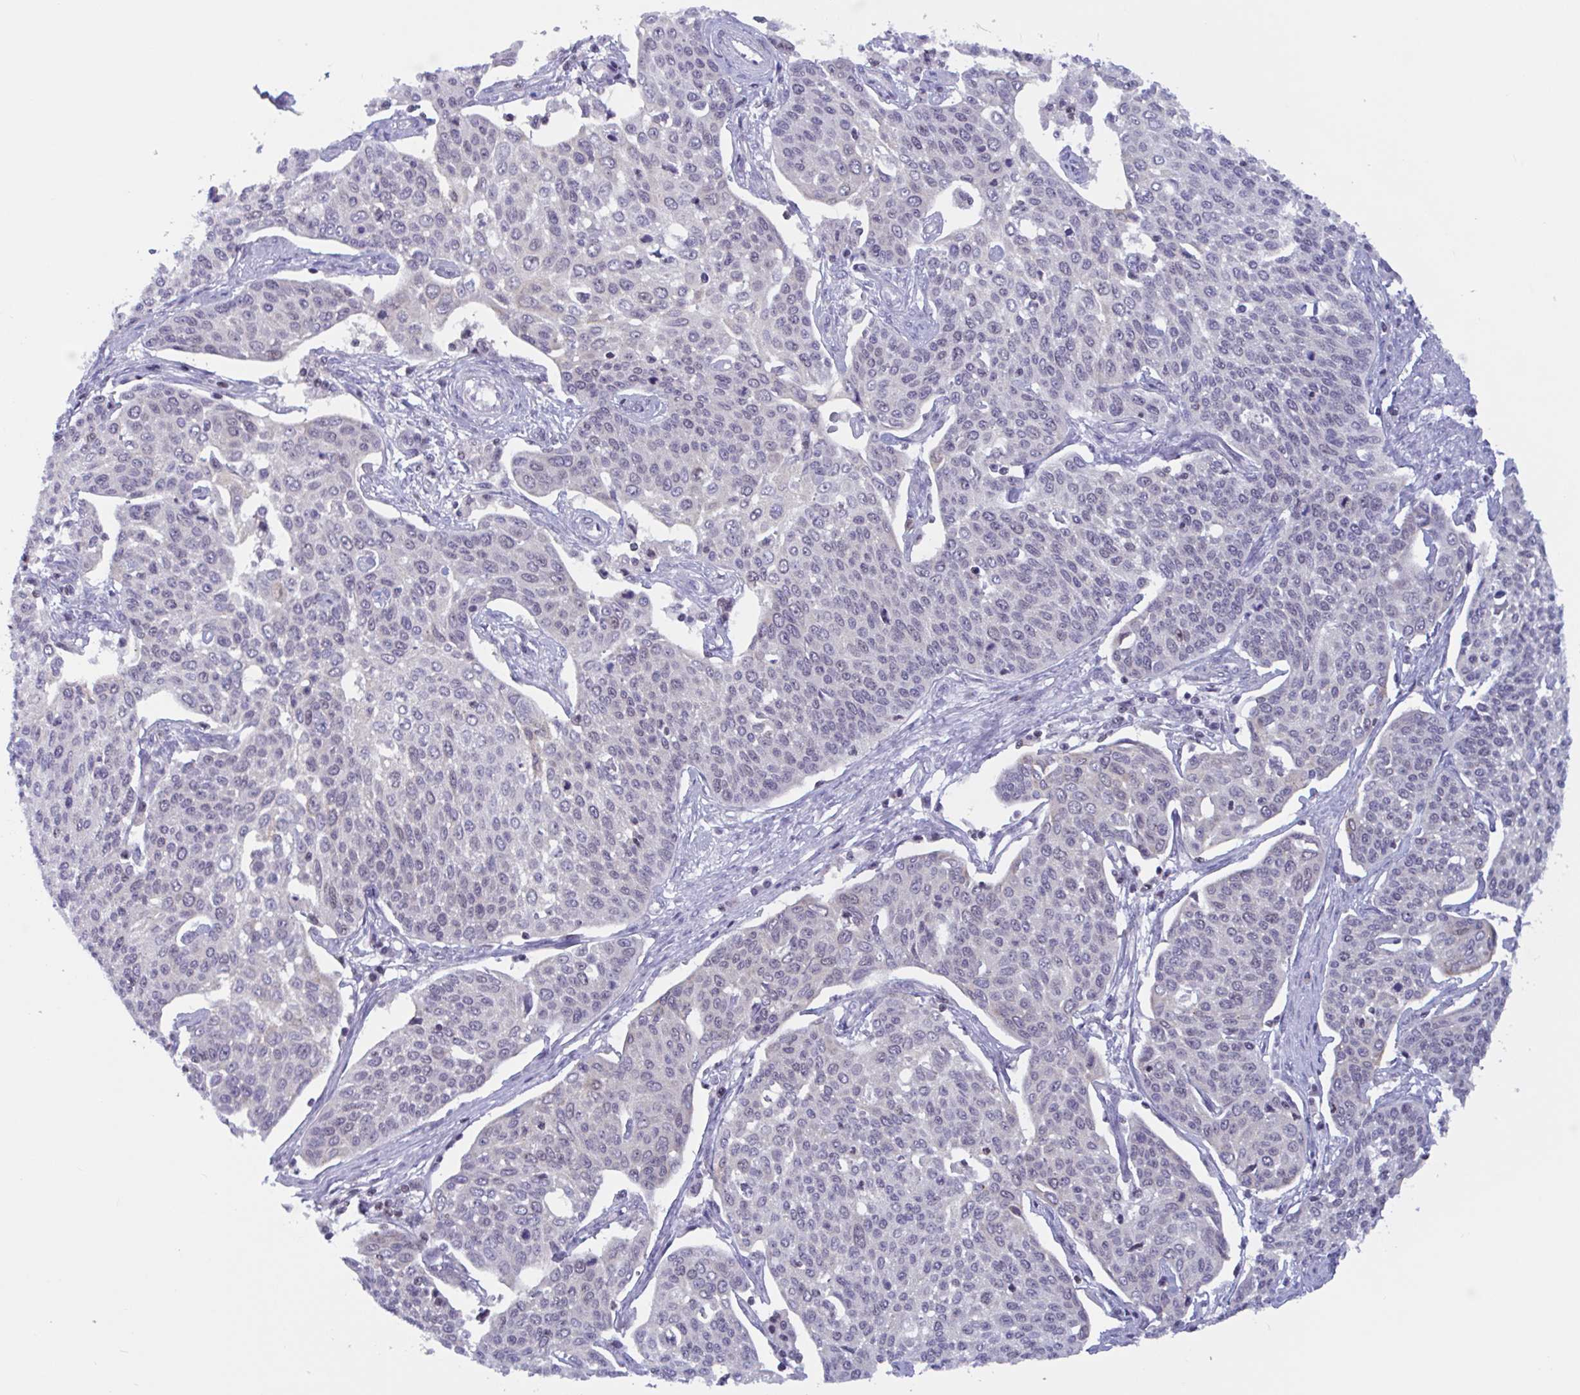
{"staining": {"intensity": "negative", "quantity": "none", "location": "none"}, "tissue": "cervical cancer", "cell_type": "Tumor cells", "image_type": "cancer", "snomed": [{"axis": "morphology", "description": "Squamous cell carcinoma, NOS"}, {"axis": "topography", "description": "Cervix"}], "caption": "Immunohistochemistry of human squamous cell carcinoma (cervical) shows no positivity in tumor cells. (Stains: DAB (3,3'-diaminobenzidine) IHC with hematoxylin counter stain, Microscopy: brightfield microscopy at high magnification).", "gene": "SNX11", "patient": {"sex": "female", "age": 34}}